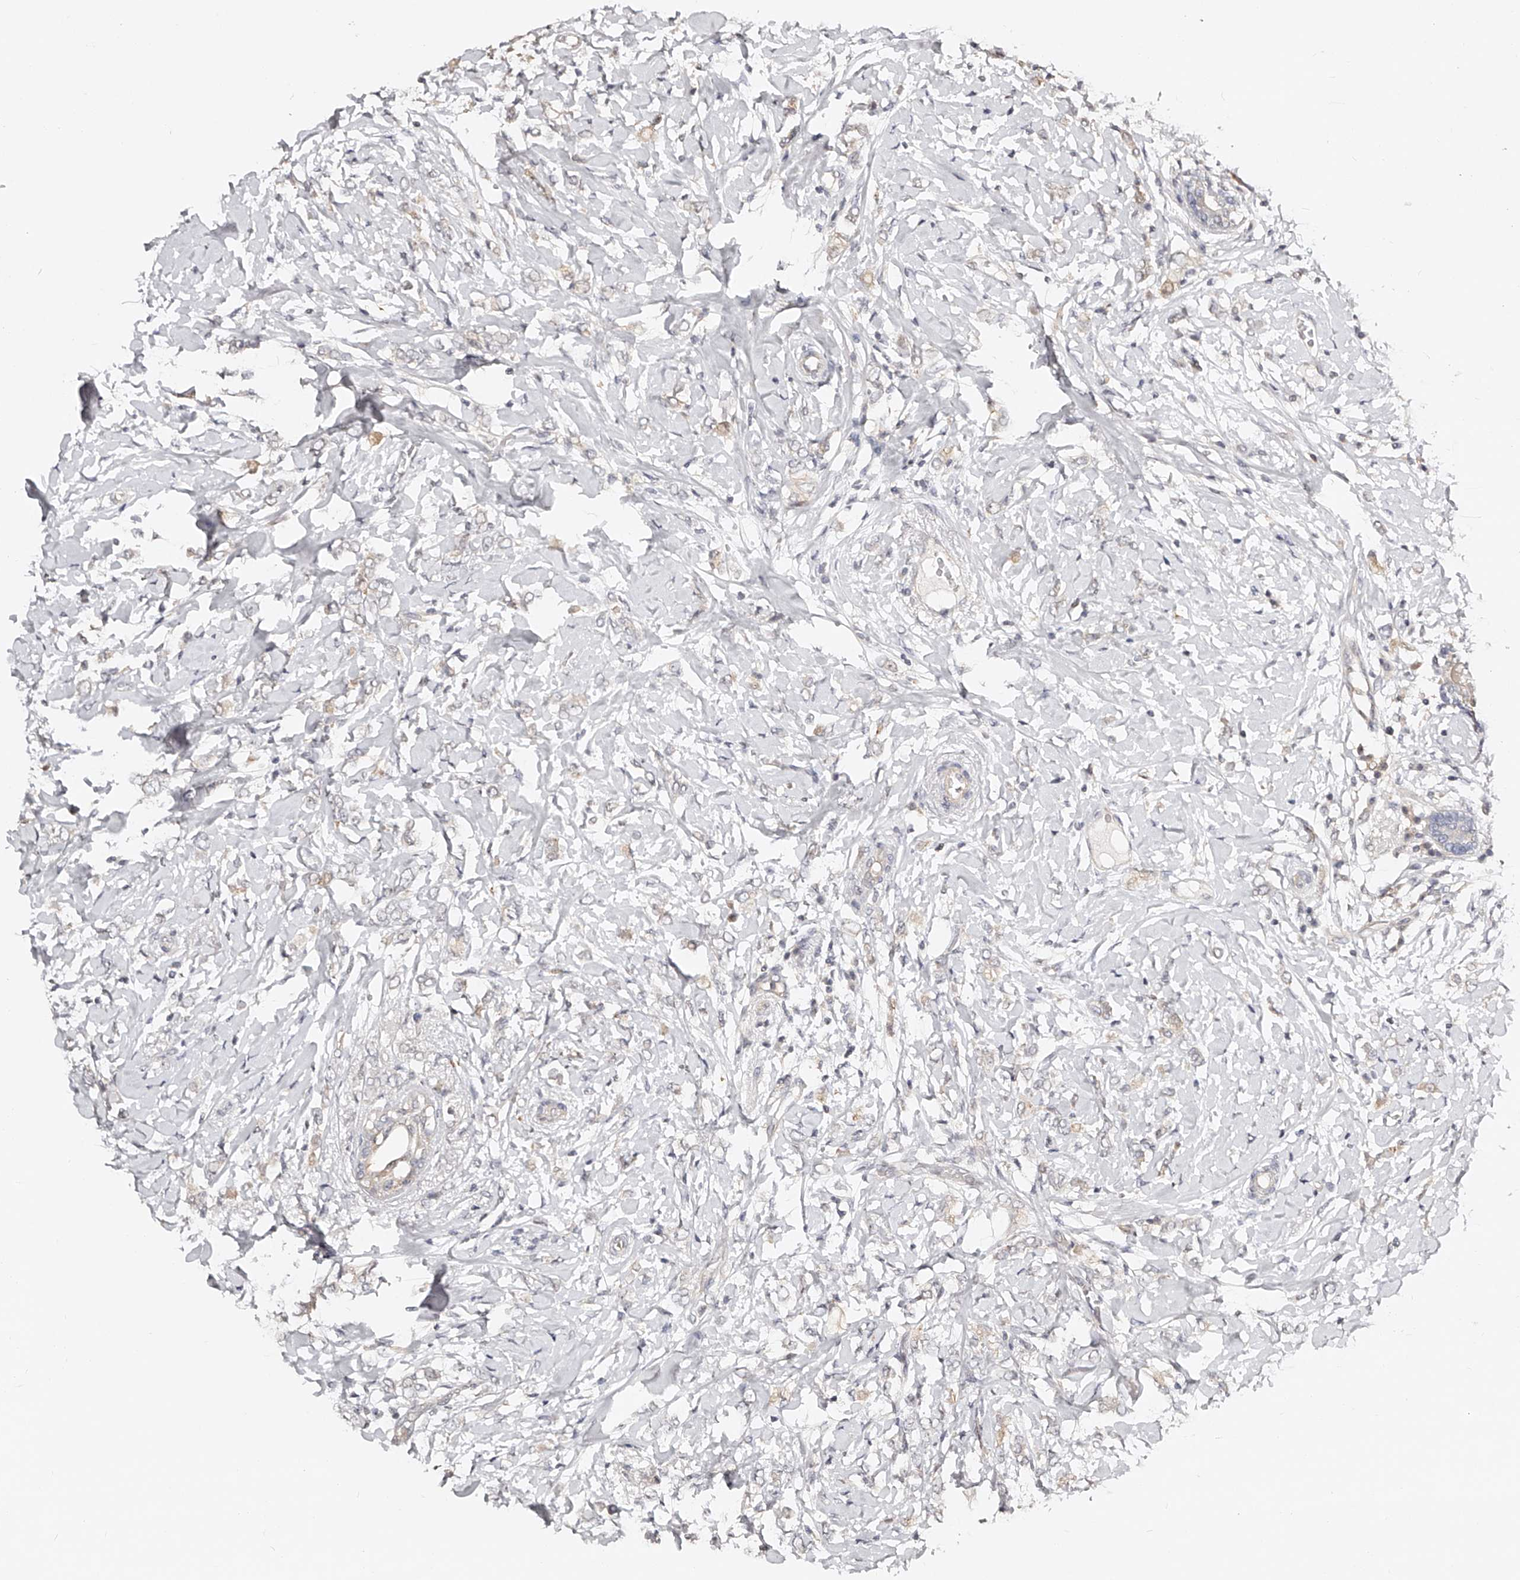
{"staining": {"intensity": "negative", "quantity": "none", "location": "none"}, "tissue": "breast cancer", "cell_type": "Tumor cells", "image_type": "cancer", "snomed": [{"axis": "morphology", "description": "Normal tissue, NOS"}, {"axis": "morphology", "description": "Lobular carcinoma"}, {"axis": "topography", "description": "Breast"}], "caption": "An immunohistochemistry image of lobular carcinoma (breast) is shown. There is no staining in tumor cells of lobular carcinoma (breast).", "gene": "ZNF789", "patient": {"sex": "female", "age": 47}}